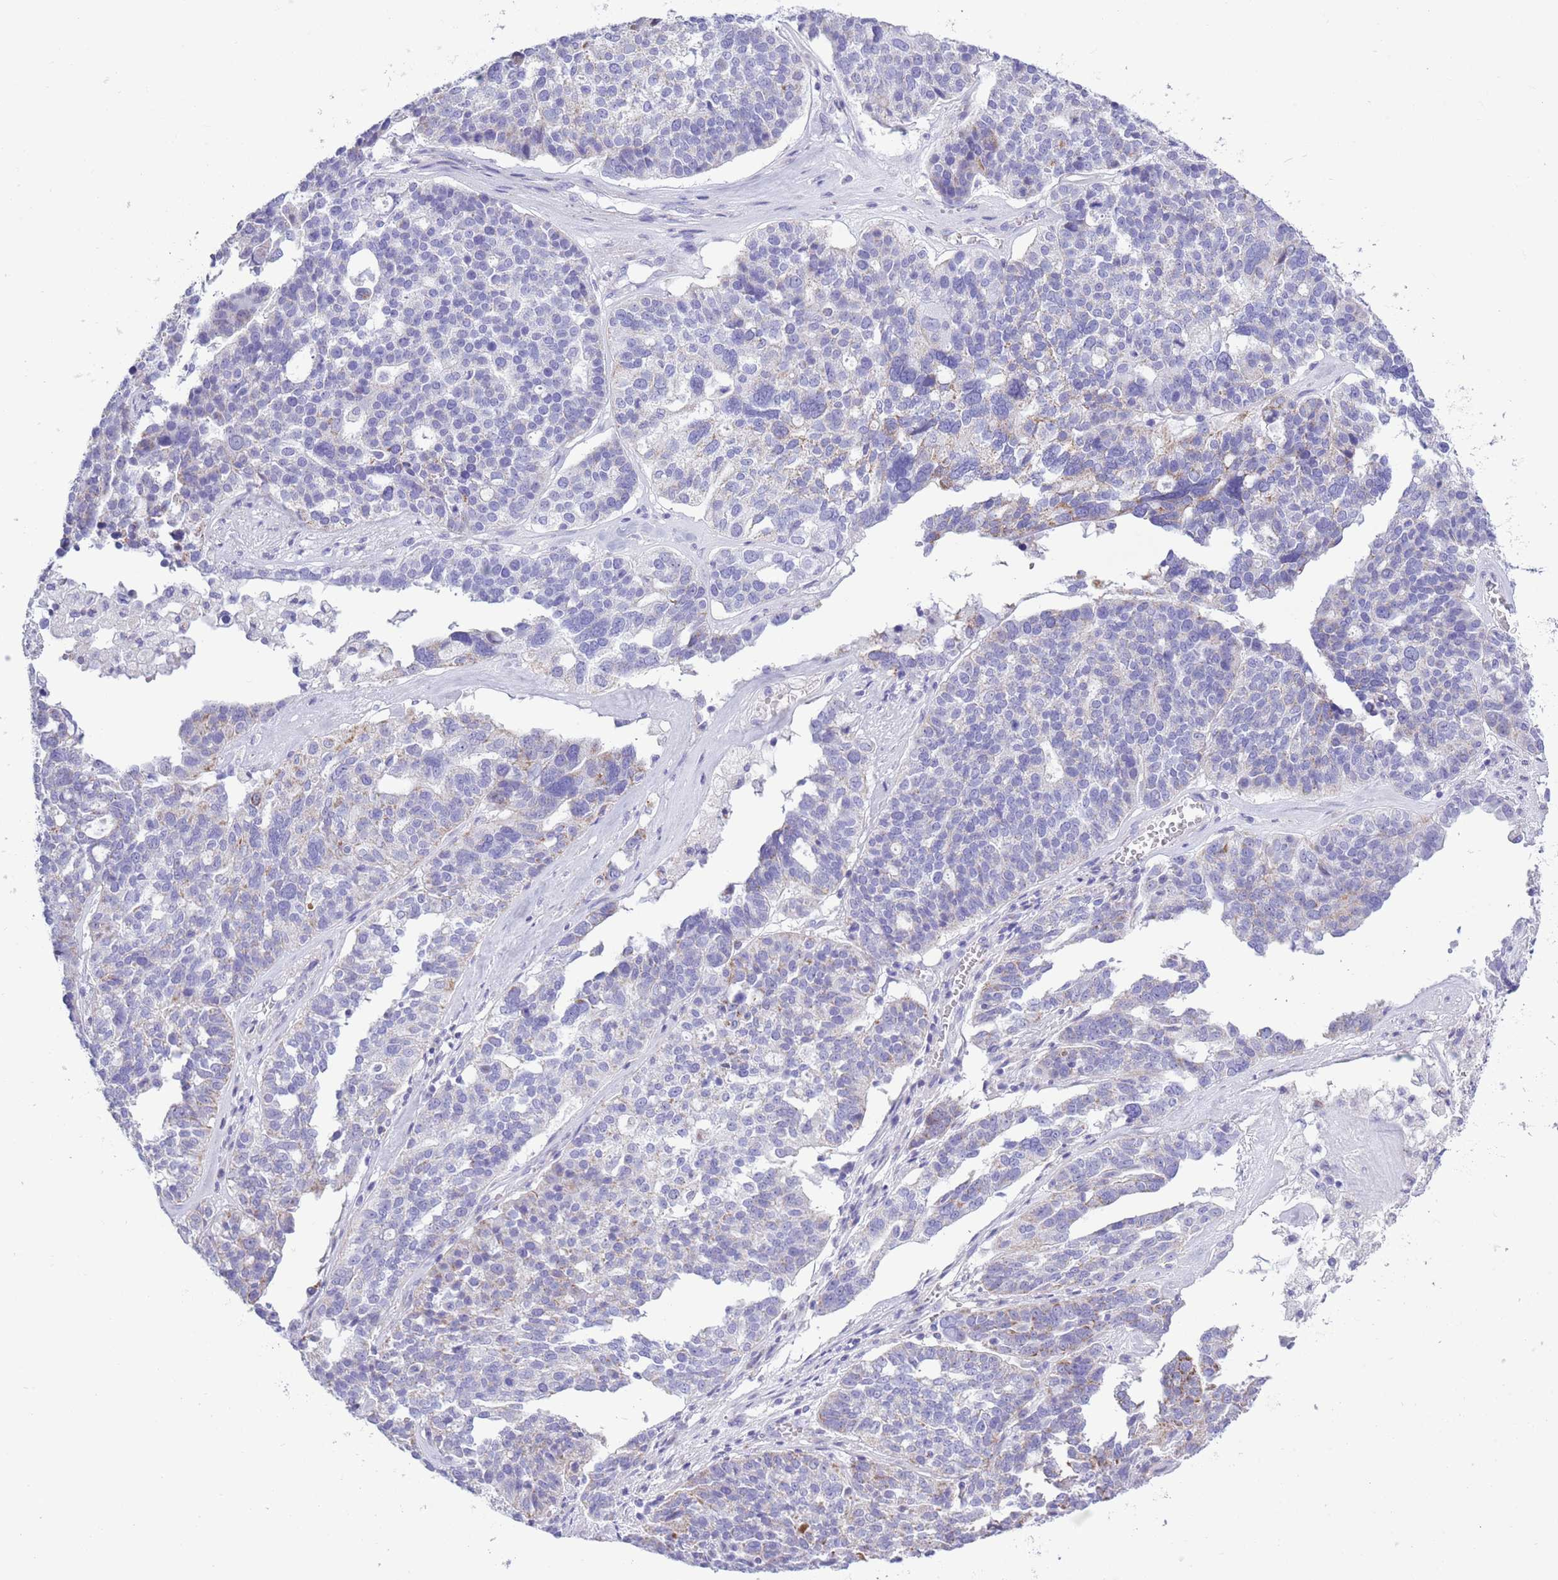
{"staining": {"intensity": "weak", "quantity": "<25%", "location": "cytoplasmic/membranous"}, "tissue": "ovarian cancer", "cell_type": "Tumor cells", "image_type": "cancer", "snomed": [{"axis": "morphology", "description": "Cystadenocarcinoma, serous, NOS"}, {"axis": "topography", "description": "Ovary"}], "caption": "Tumor cells are negative for brown protein staining in ovarian cancer (serous cystadenocarcinoma).", "gene": "MOCOS", "patient": {"sex": "female", "age": 59}}